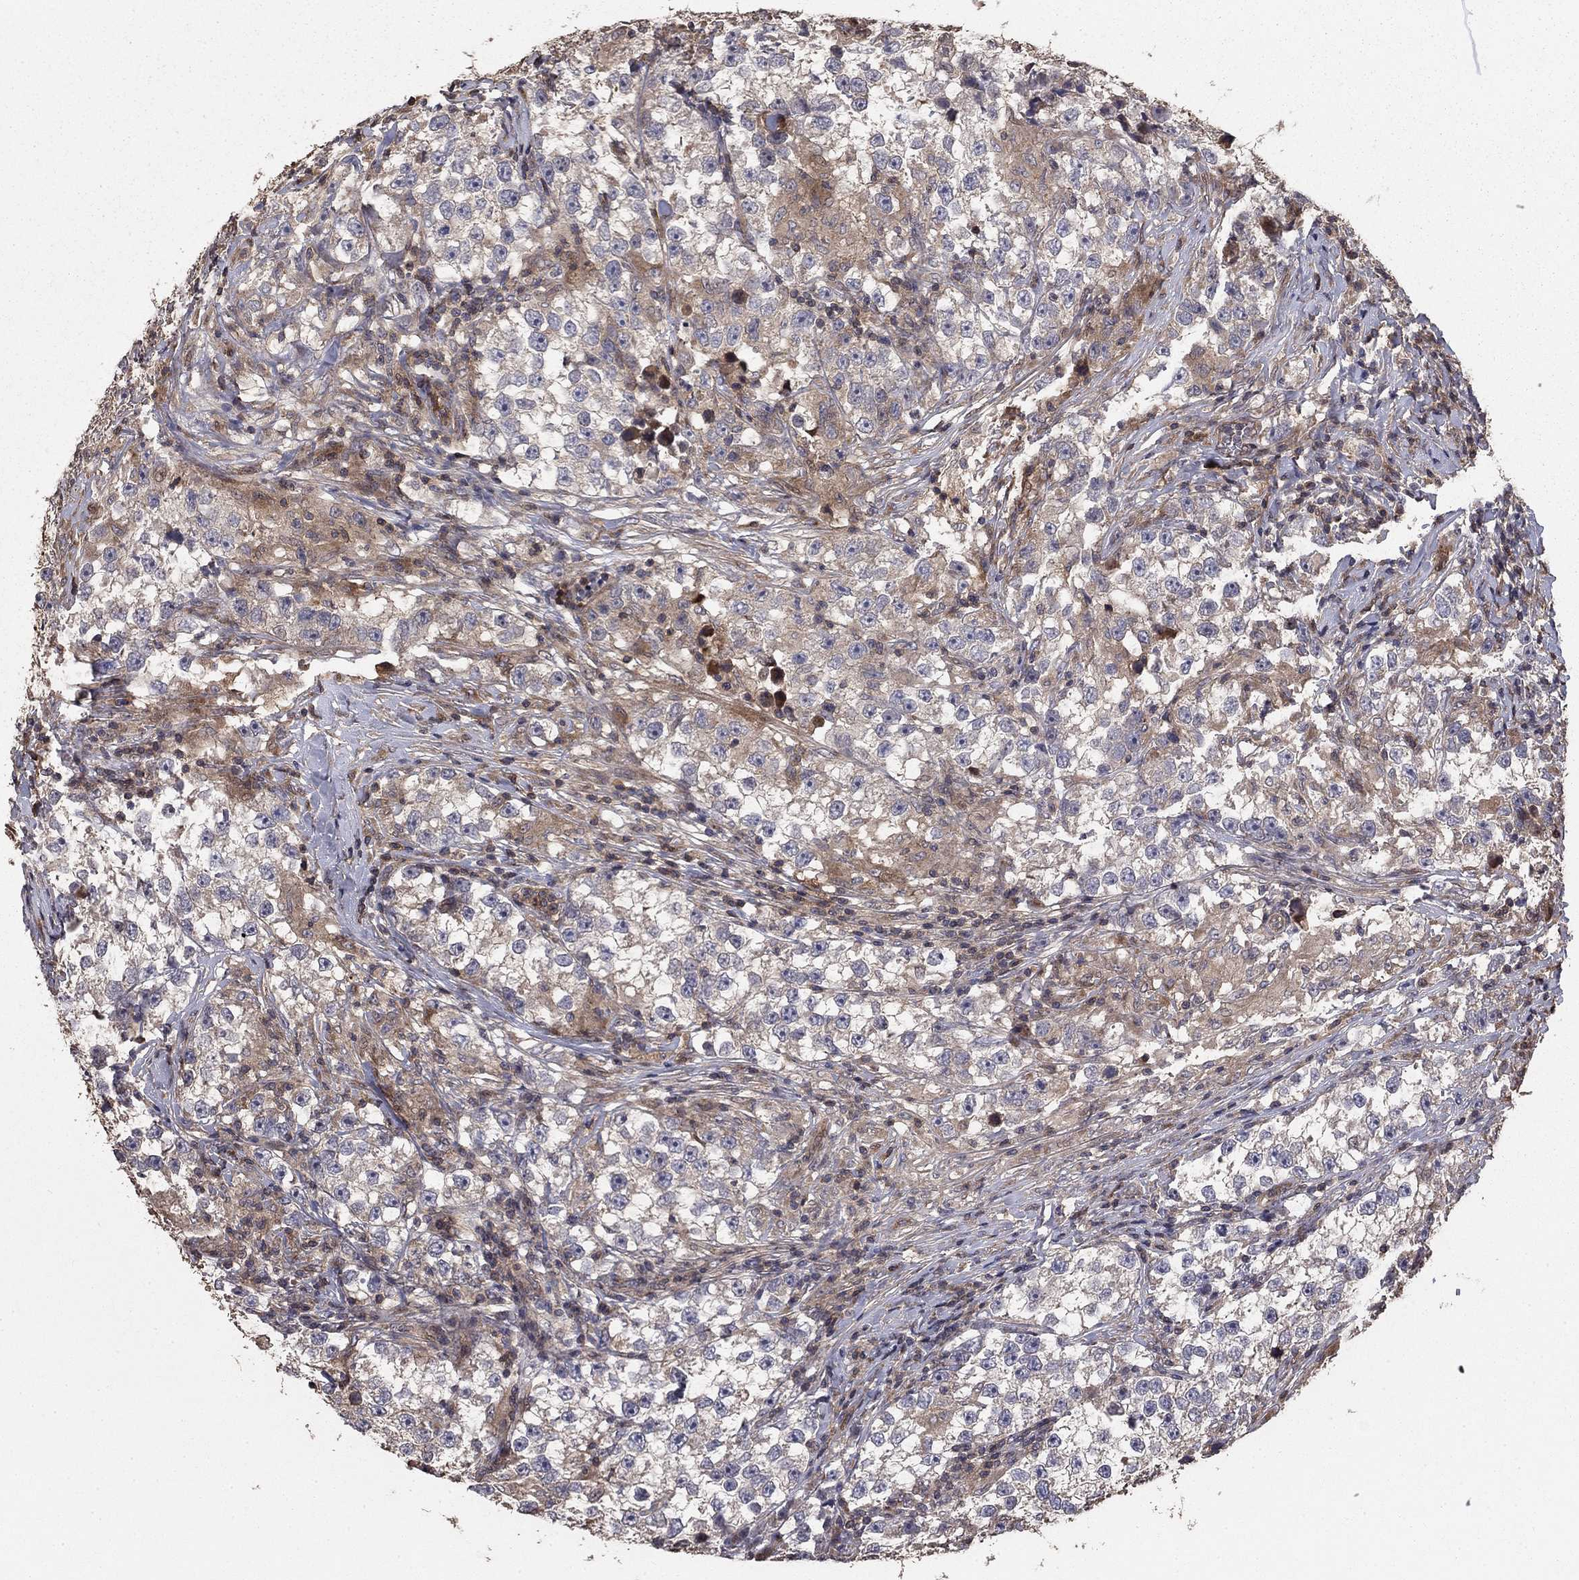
{"staining": {"intensity": "negative", "quantity": "none", "location": "none"}, "tissue": "testis cancer", "cell_type": "Tumor cells", "image_type": "cancer", "snomed": [{"axis": "morphology", "description": "Seminoma, NOS"}, {"axis": "topography", "description": "Testis"}], "caption": "IHC micrograph of testis cancer (seminoma) stained for a protein (brown), which reveals no staining in tumor cells.", "gene": "GYG1", "patient": {"sex": "male", "age": 46}}